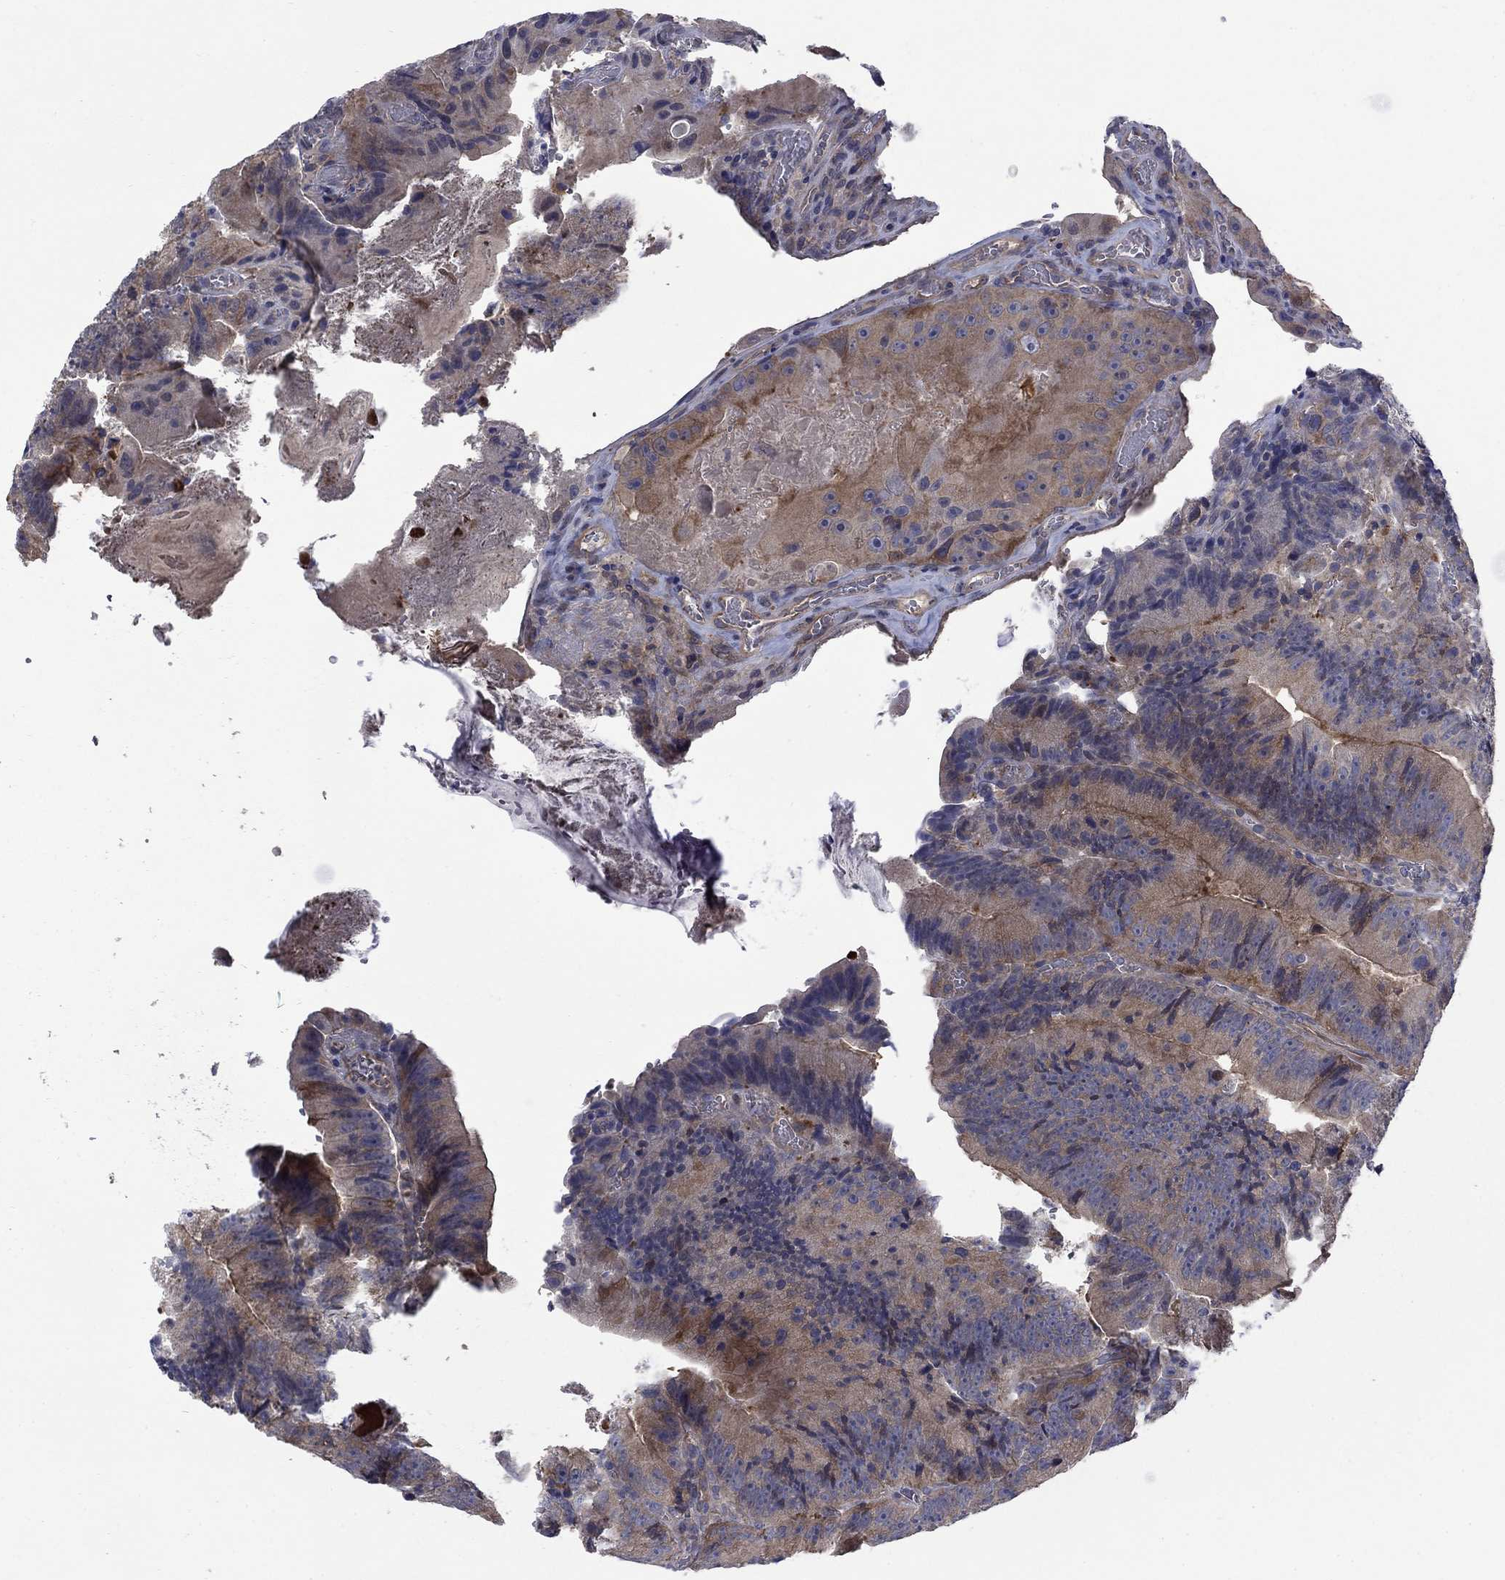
{"staining": {"intensity": "moderate", "quantity": "25%-75%", "location": "cytoplasmic/membranous"}, "tissue": "colorectal cancer", "cell_type": "Tumor cells", "image_type": "cancer", "snomed": [{"axis": "morphology", "description": "Adenocarcinoma, NOS"}, {"axis": "topography", "description": "Colon"}], "caption": "Immunohistochemistry (IHC) of human colorectal adenocarcinoma reveals medium levels of moderate cytoplasmic/membranous positivity in approximately 25%-75% of tumor cells. (Brightfield microscopy of DAB IHC at high magnification).", "gene": "PDZD2", "patient": {"sex": "female", "age": 86}}